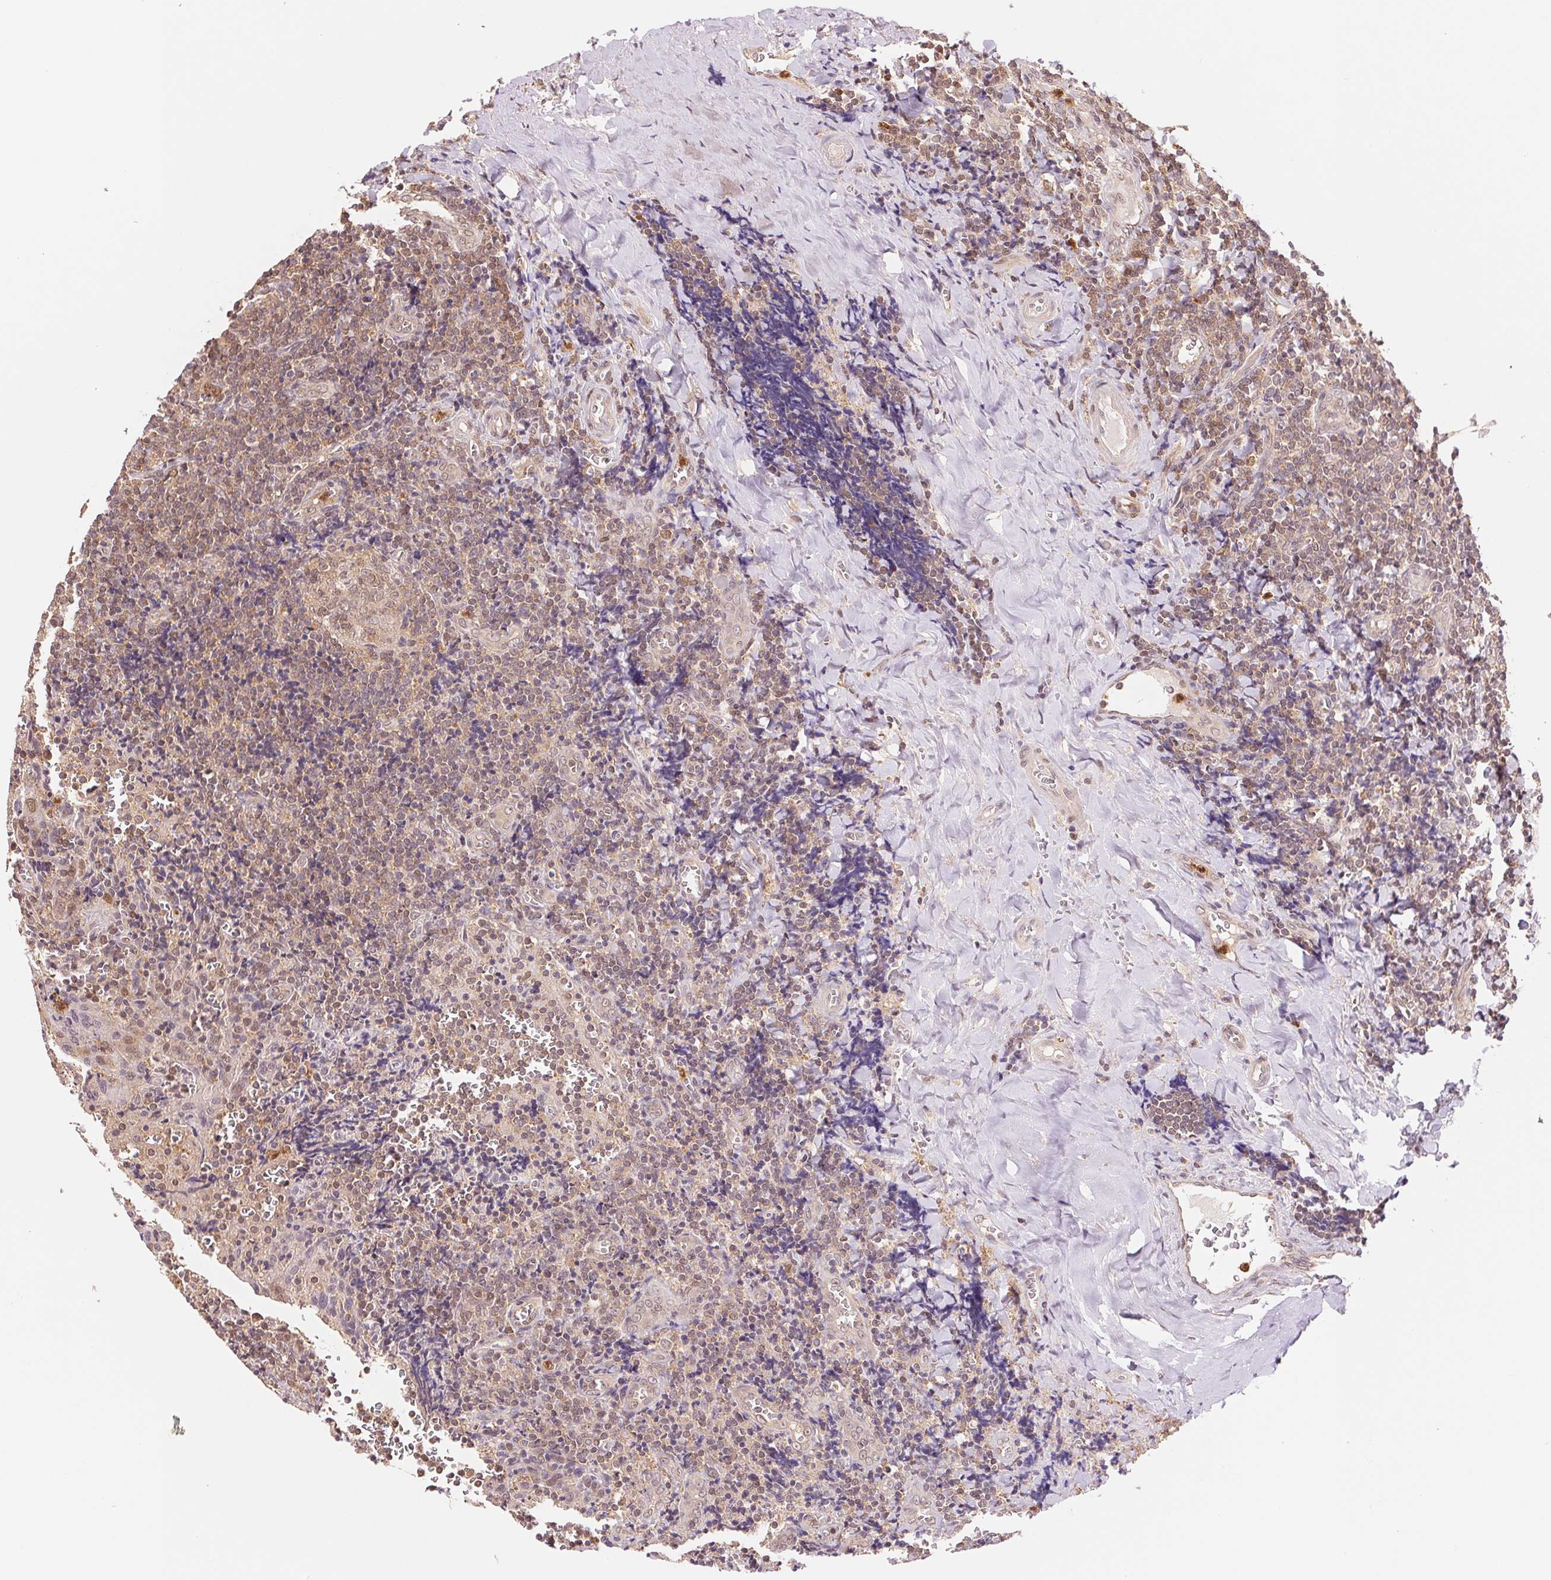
{"staining": {"intensity": "weak", "quantity": "25%-75%", "location": "cytoplasmic/membranous,nuclear"}, "tissue": "tonsil", "cell_type": "Germinal center cells", "image_type": "normal", "snomed": [{"axis": "morphology", "description": "Normal tissue, NOS"}, {"axis": "morphology", "description": "Inflammation, NOS"}, {"axis": "topography", "description": "Tonsil"}], "caption": "Unremarkable tonsil was stained to show a protein in brown. There is low levels of weak cytoplasmic/membranous,nuclear positivity in approximately 25%-75% of germinal center cells. The protein of interest is shown in brown color, while the nuclei are stained blue.", "gene": "CDC123", "patient": {"sex": "female", "age": 31}}